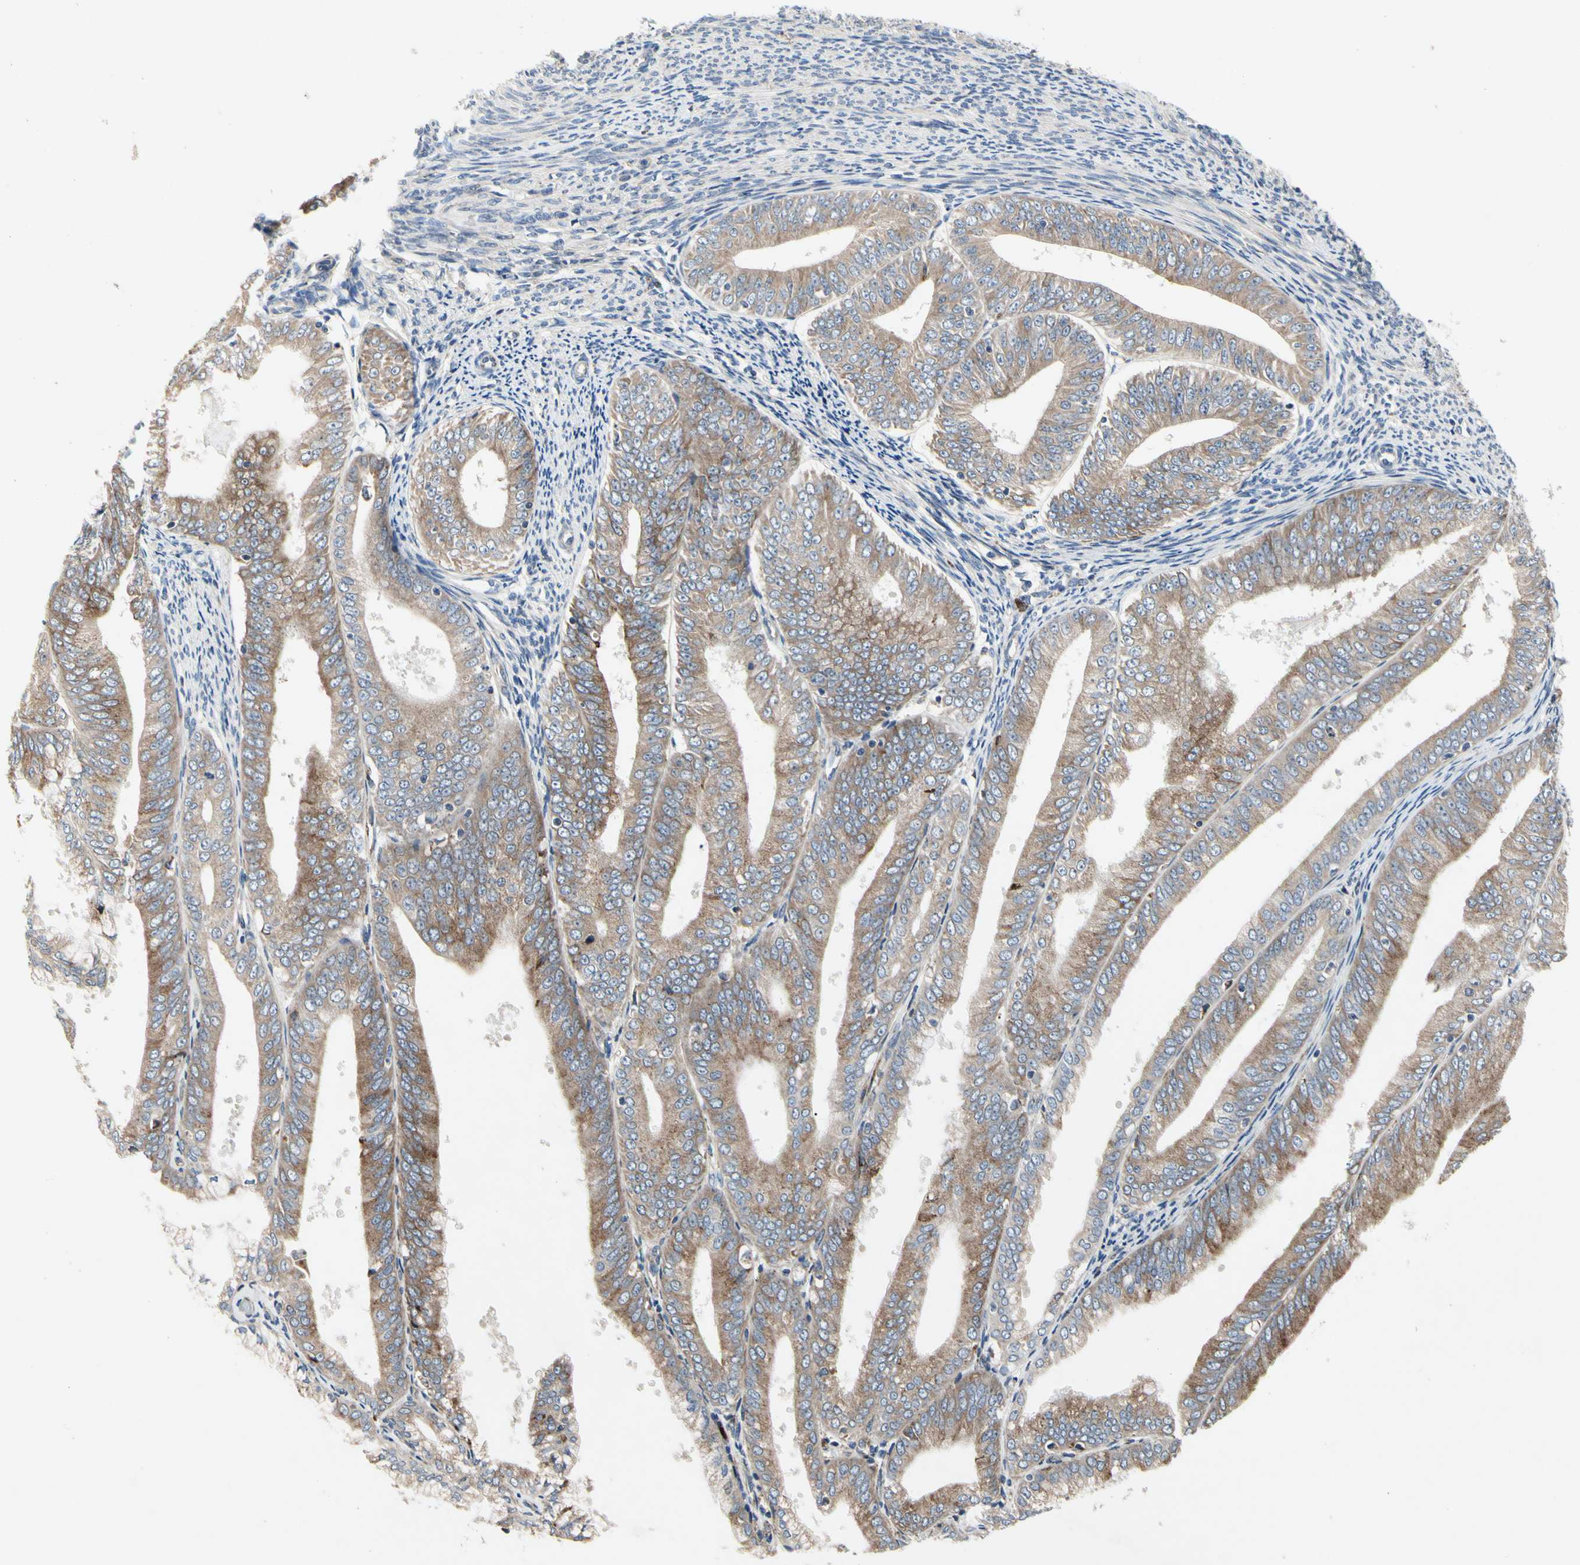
{"staining": {"intensity": "moderate", "quantity": ">75%", "location": "cytoplasmic/membranous"}, "tissue": "endometrial cancer", "cell_type": "Tumor cells", "image_type": "cancer", "snomed": [{"axis": "morphology", "description": "Adenocarcinoma, NOS"}, {"axis": "topography", "description": "Endometrium"}], "caption": "Immunohistochemistry of human endometrial adenocarcinoma exhibits medium levels of moderate cytoplasmic/membranous positivity in approximately >75% of tumor cells.", "gene": "MMEL1", "patient": {"sex": "female", "age": 63}}